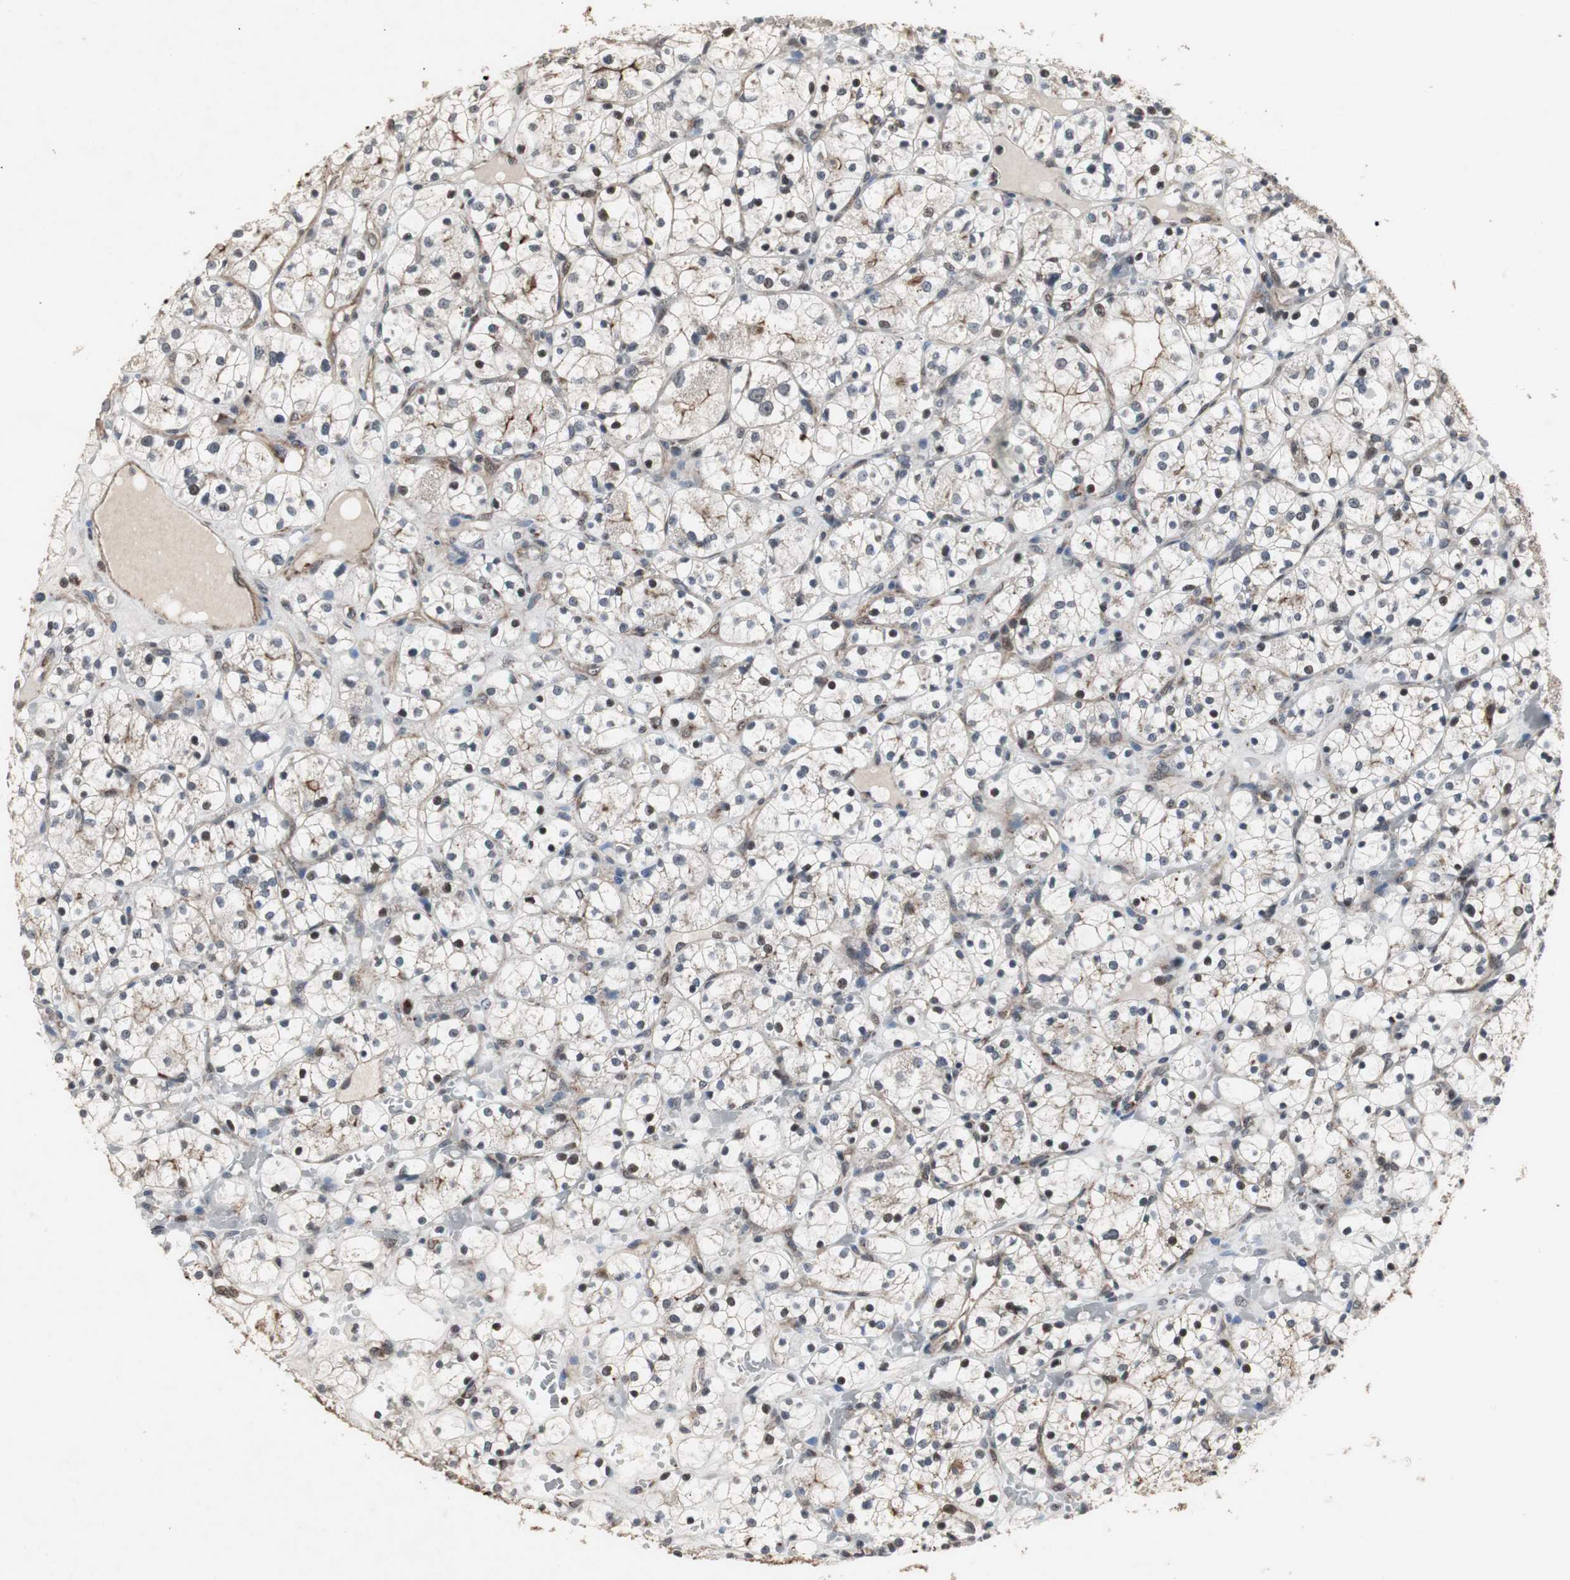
{"staining": {"intensity": "moderate", "quantity": "25%-75%", "location": "nuclear"}, "tissue": "renal cancer", "cell_type": "Tumor cells", "image_type": "cancer", "snomed": [{"axis": "morphology", "description": "Adenocarcinoma, NOS"}, {"axis": "topography", "description": "Kidney"}], "caption": "Protein expression analysis of human renal cancer (adenocarcinoma) reveals moderate nuclear positivity in approximately 25%-75% of tumor cells.", "gene": "MRPL40", "patient": {"sex": "female", "age": 60}}